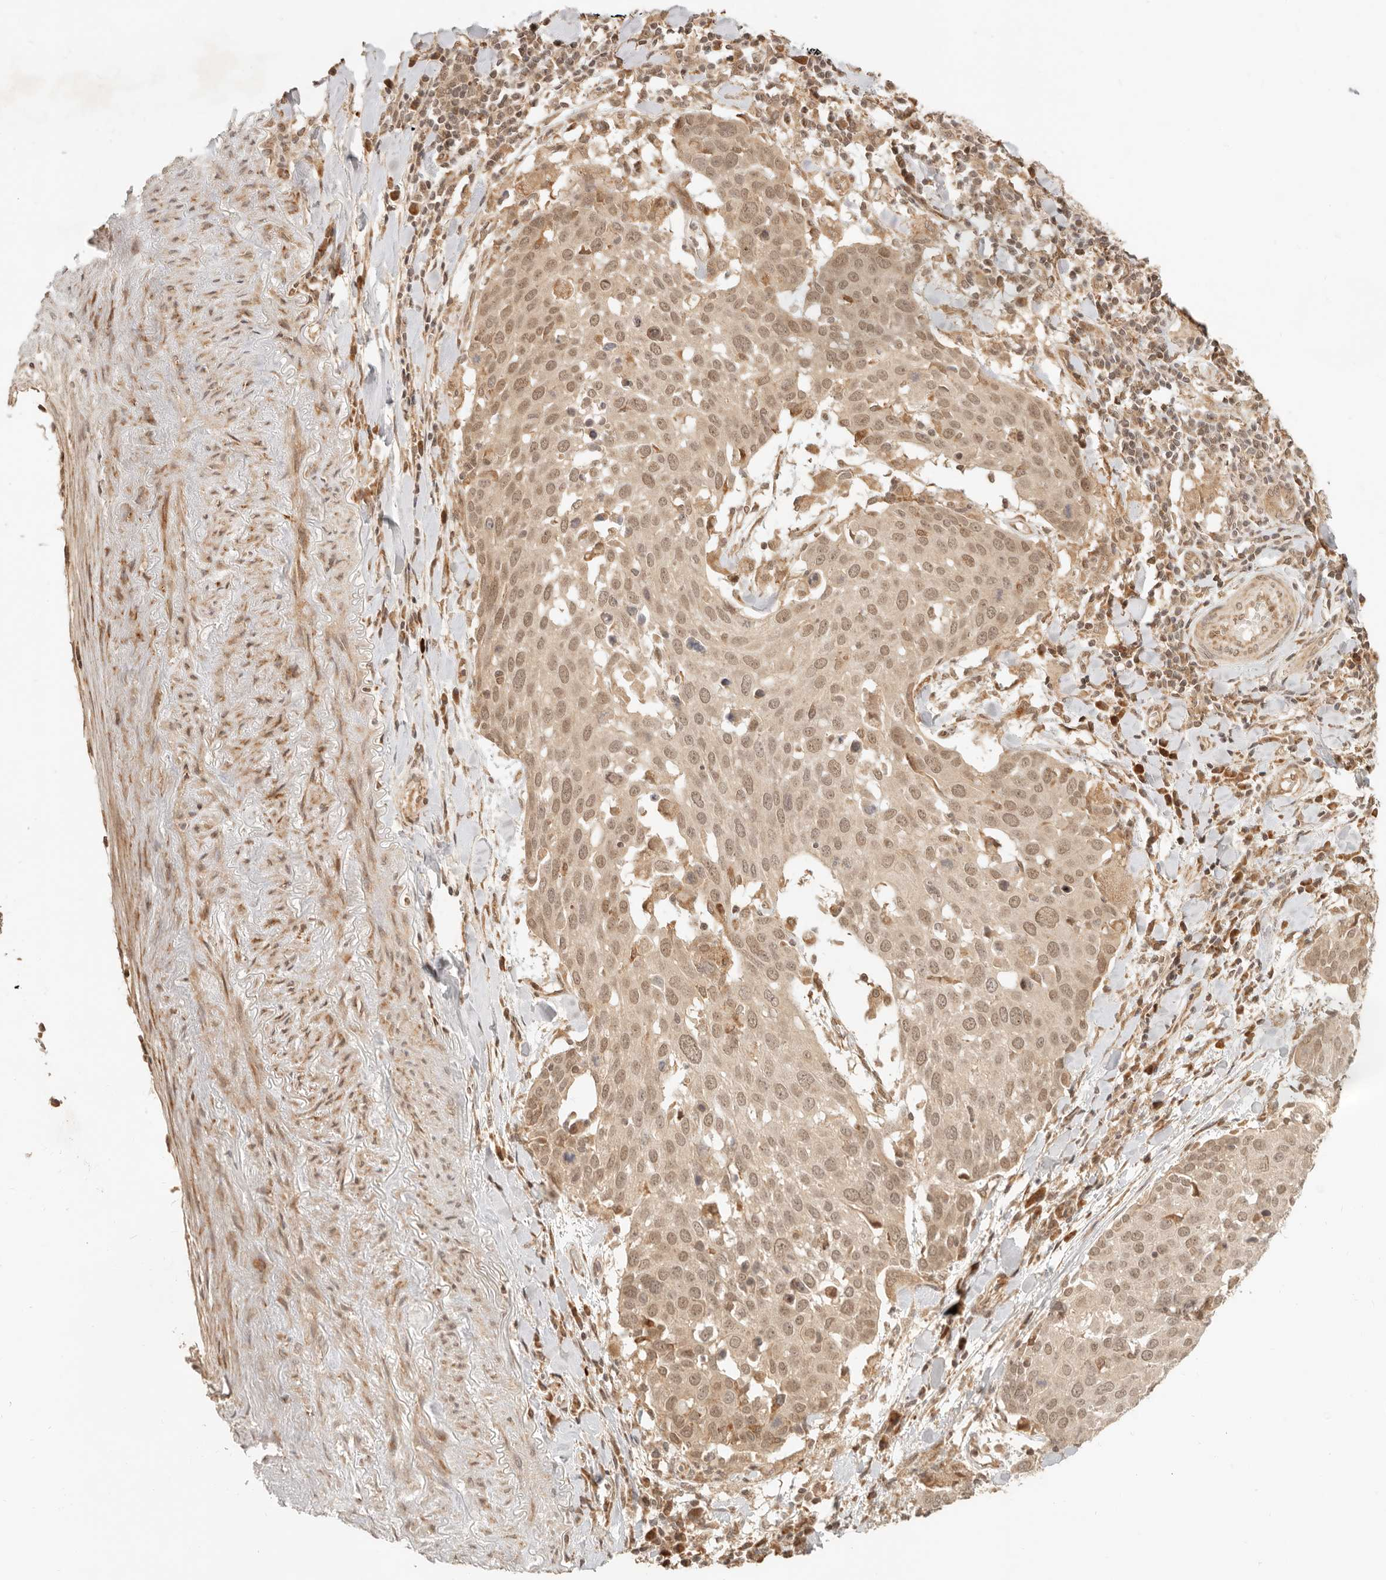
{"staining": {"intensity": "moderate", "quantity": ">75%", "location": "nuclear"}, "tissue": "lung cancer", "cell_type": "Tumor cells", "image_type": "cancer", "snomed": [{"axis": "morphology", "description": "Squamous cell carcinoma, NOS"}, {"axis": "topography", "description": "Lung"}], "caption": "Protein staining of squamous cell carcinoma (lung) tissue reveals moderate nuclear expression in about >75% of tumor cells.", "gene": "BAALC", "patient": {"sex": "male", "age": 65}}